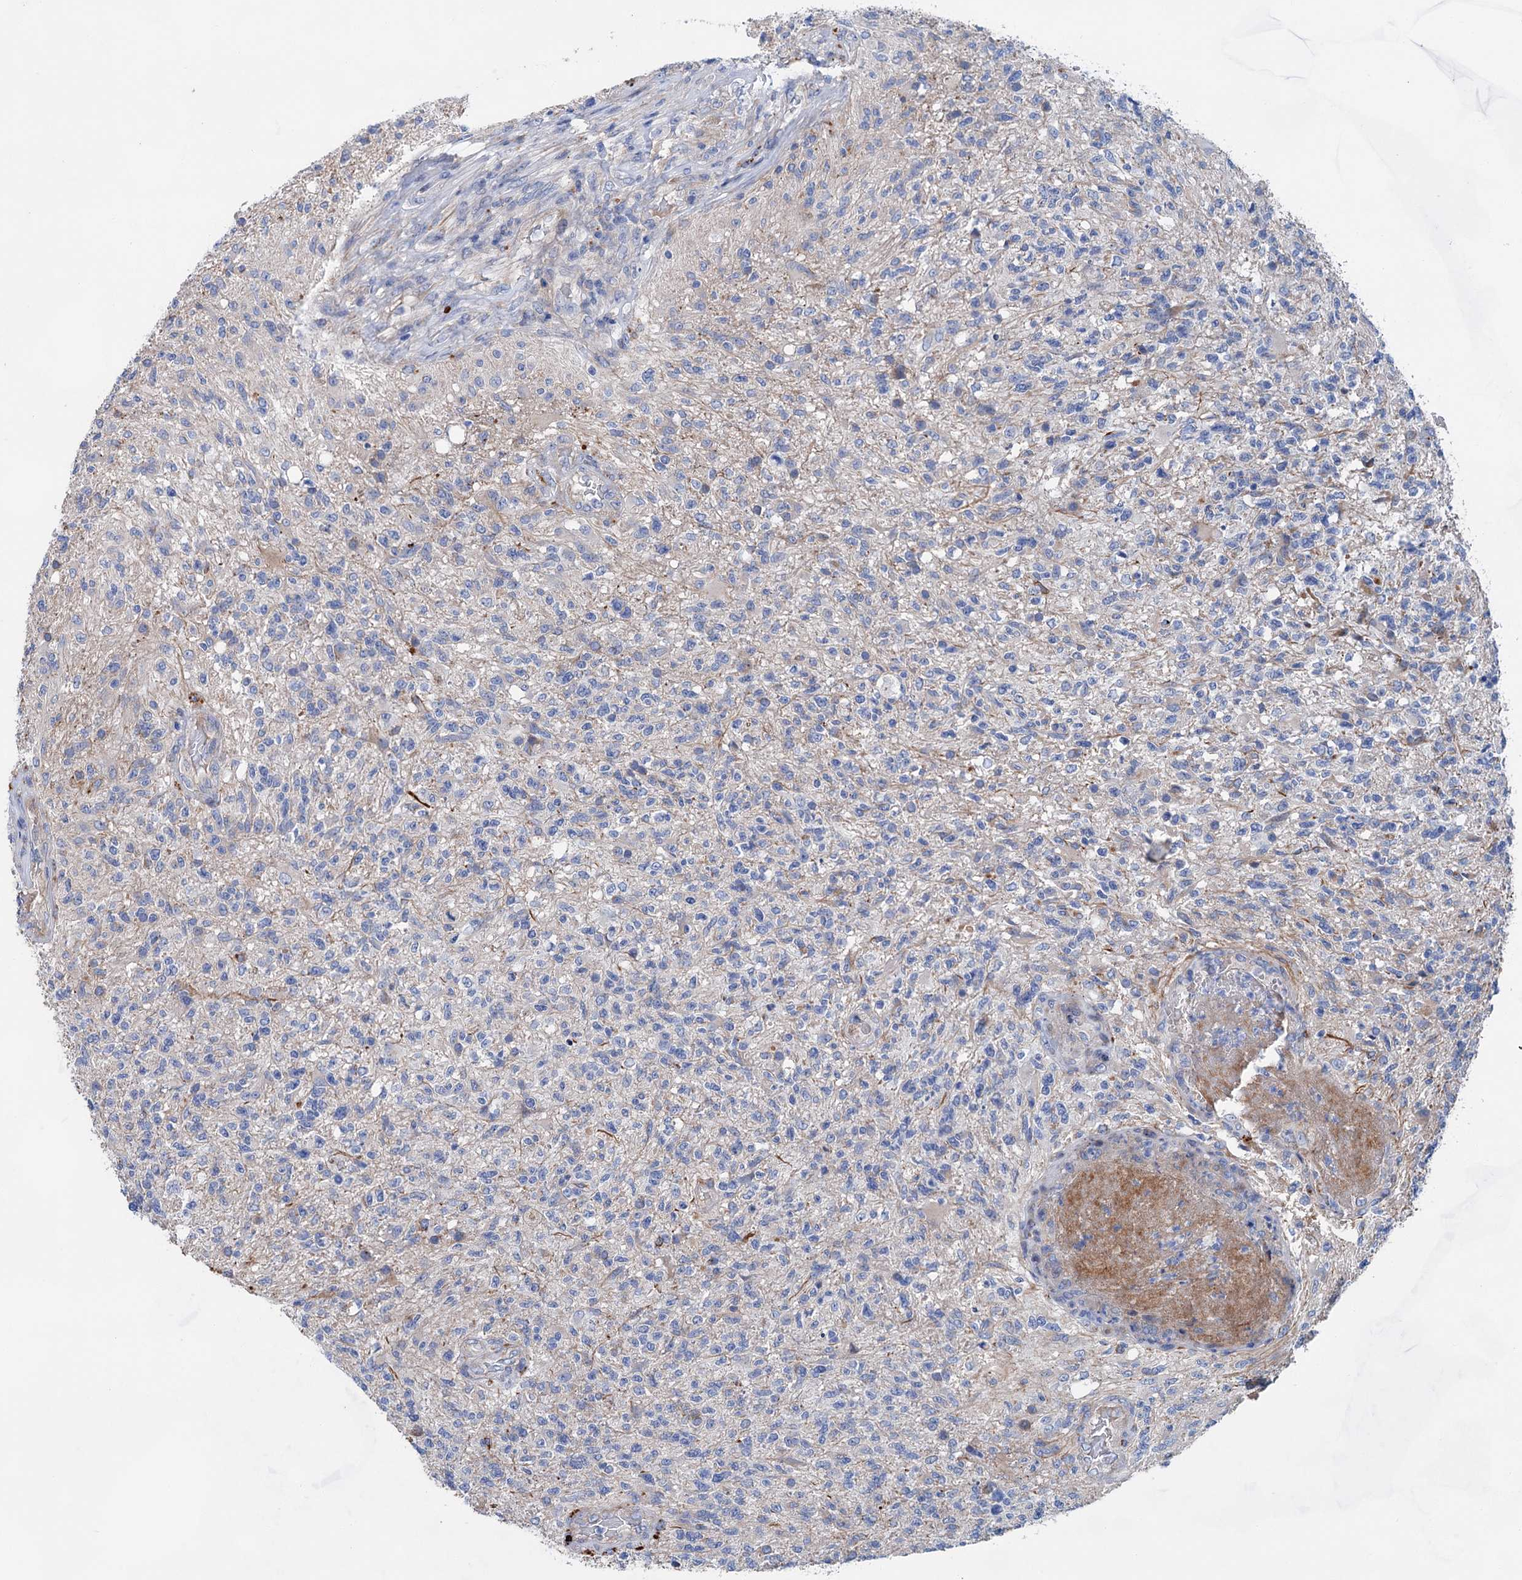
{"staining": {"intensity": "negative", "quantity": "none", "location": "none"}, "tissue": "glioma", "cell_type": "Tumor cells", "image_type": "cancer", "snomed": [{"axis": "morphology", "description": "Glioma, malignant, High grade"}, {"axis": "topography", "description": "Brain"}], "caption": "This is a image of immunohistochemistry (IHC) staining of malignant high-grade glioma, which shows no positivity in tumor cells.", "gene": "GPR155", "patient": {"sex": "male", "age": 56}}